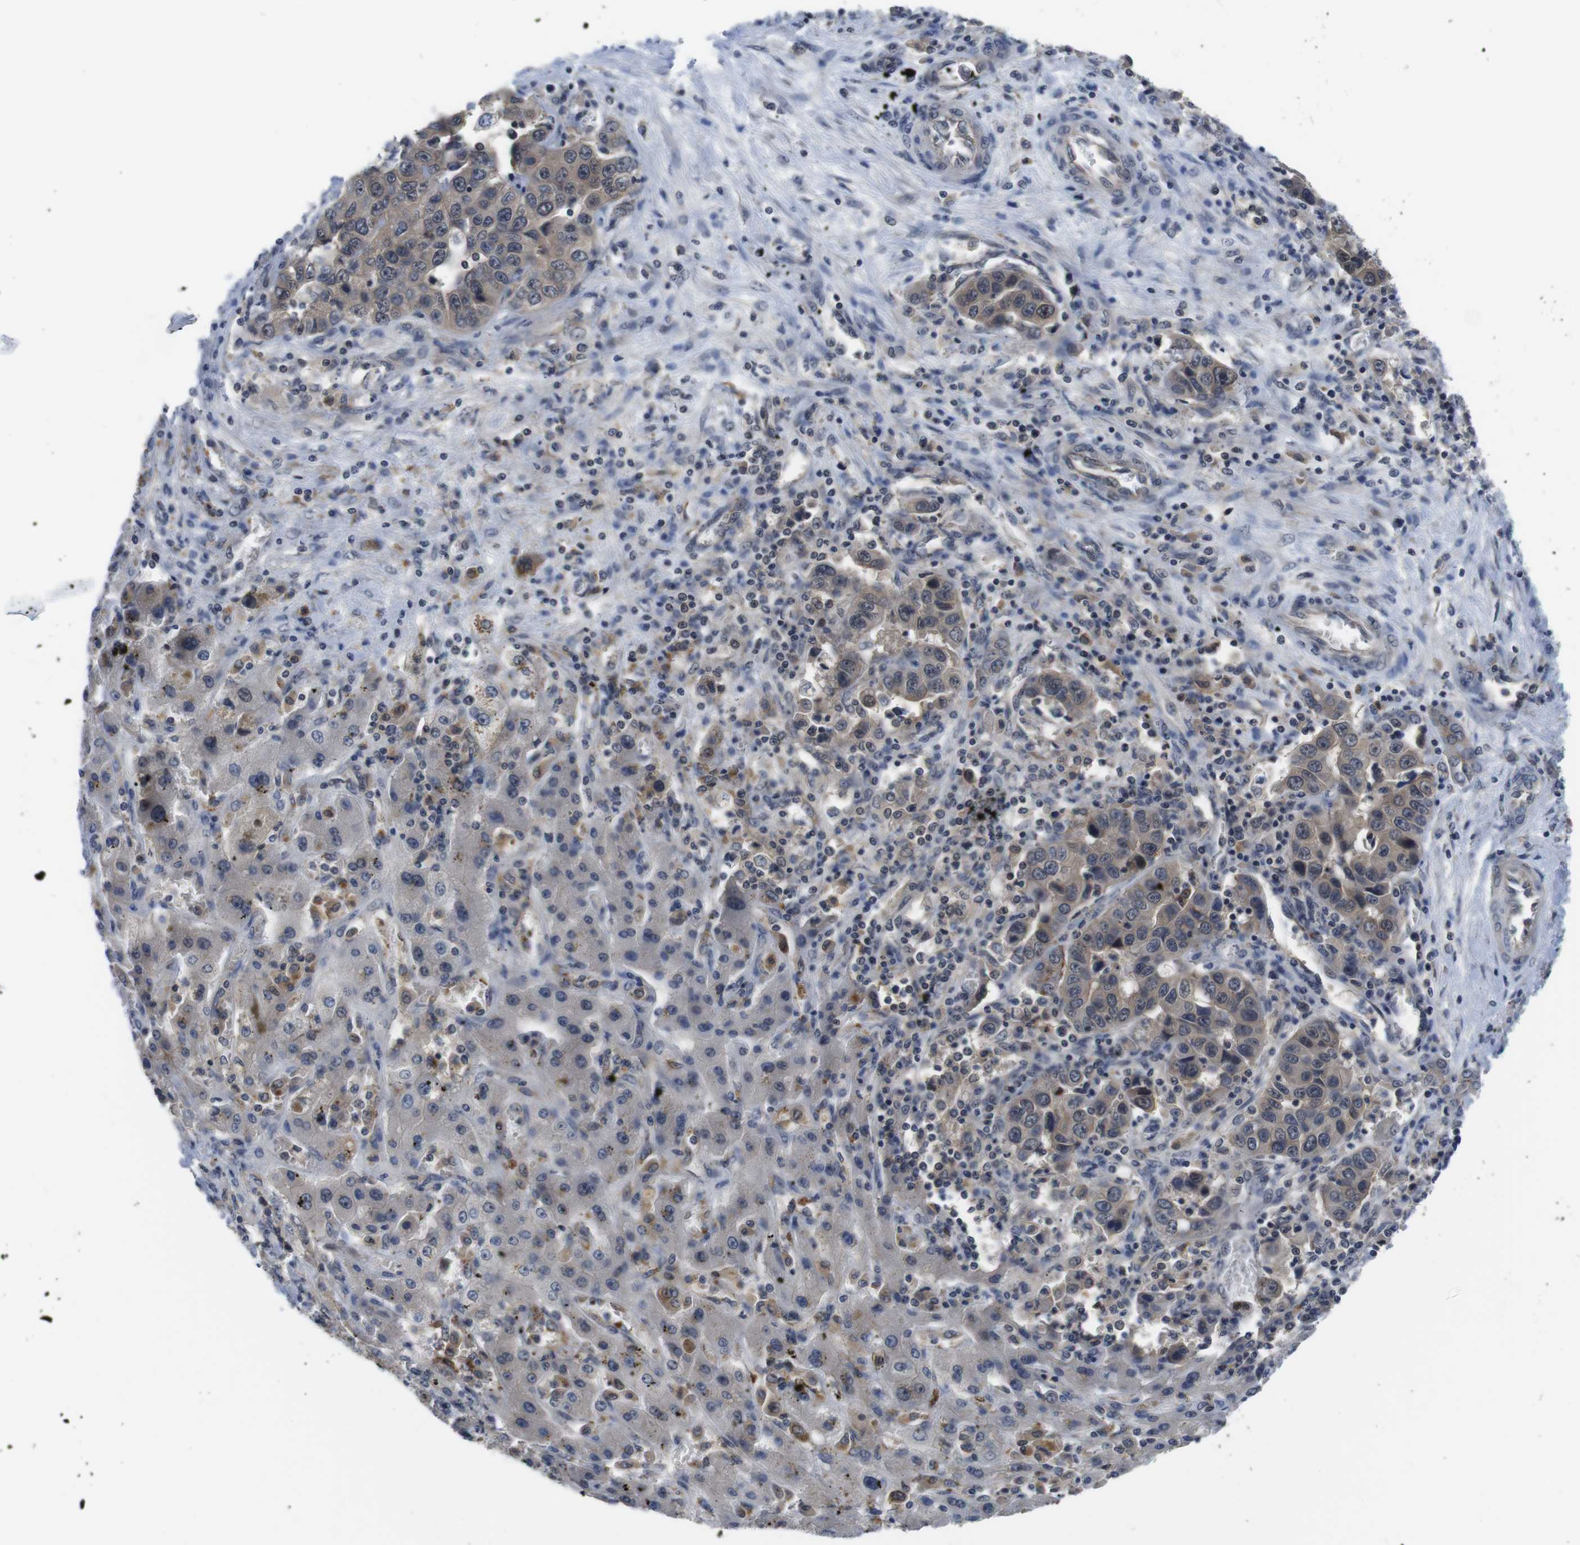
{"staining": {"intensity": "weak", "quantity": ">75%", "location": "cytoplasmic/membranous"}, "tissue": "liver cancer", "cell_type": "Tumor cells", "image_type": "cancer", "snomed": [{"axis": "morphology", "description": "Cholangiocarcinoma"}, {"axis": "topography", "description": "Liver"}], "caption": "Liver cancer stained for a protein exhibits weak cytoplasmic/membranous positivity in tumor cells.", "gene": "FADD", "patient": {"sex": "female", "age": 52}}